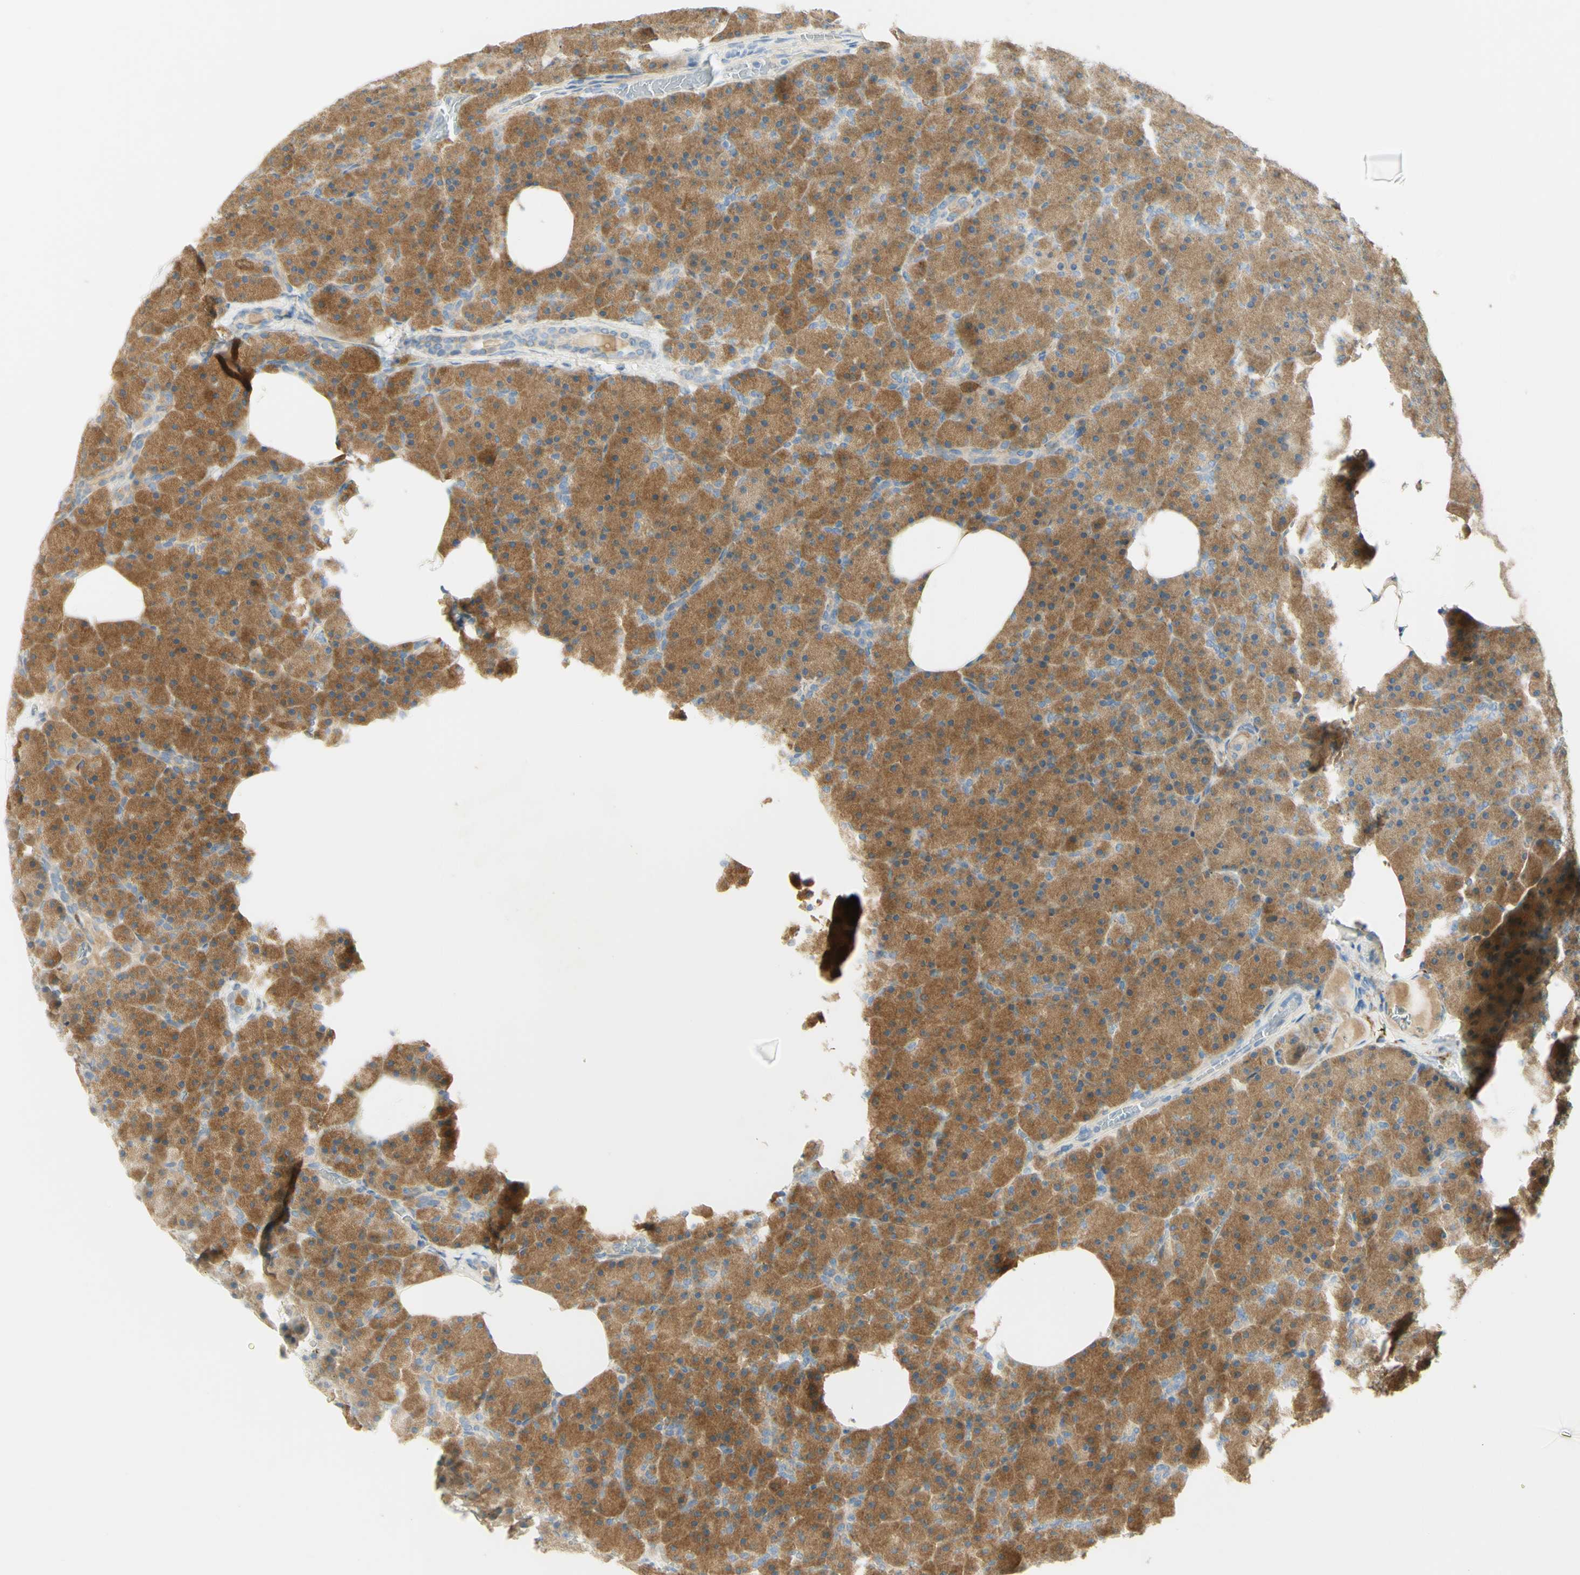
{"staining": {"intensity": "moderate", "quantity": ">75%", "location": "cytoplasmic/membranous"}, "tissue": "pancreas", "cell_type": "Exocrine glandular cells", "image_type": "normal", "snomed": [{"axis": "morphology", "description": "Normal tissue, NOS"}, {"axis": "topography", "description": "Pancreas"}], "caption": "Approximately >75% of exocrine glandular cells in benign human pancreas demonstrate moderate cytoplasmic/membranous protein expression as visualized by brown immunohistochemical staining.", "gene": "GCNT3", "patient": {"sex": "female", "age": 35}}